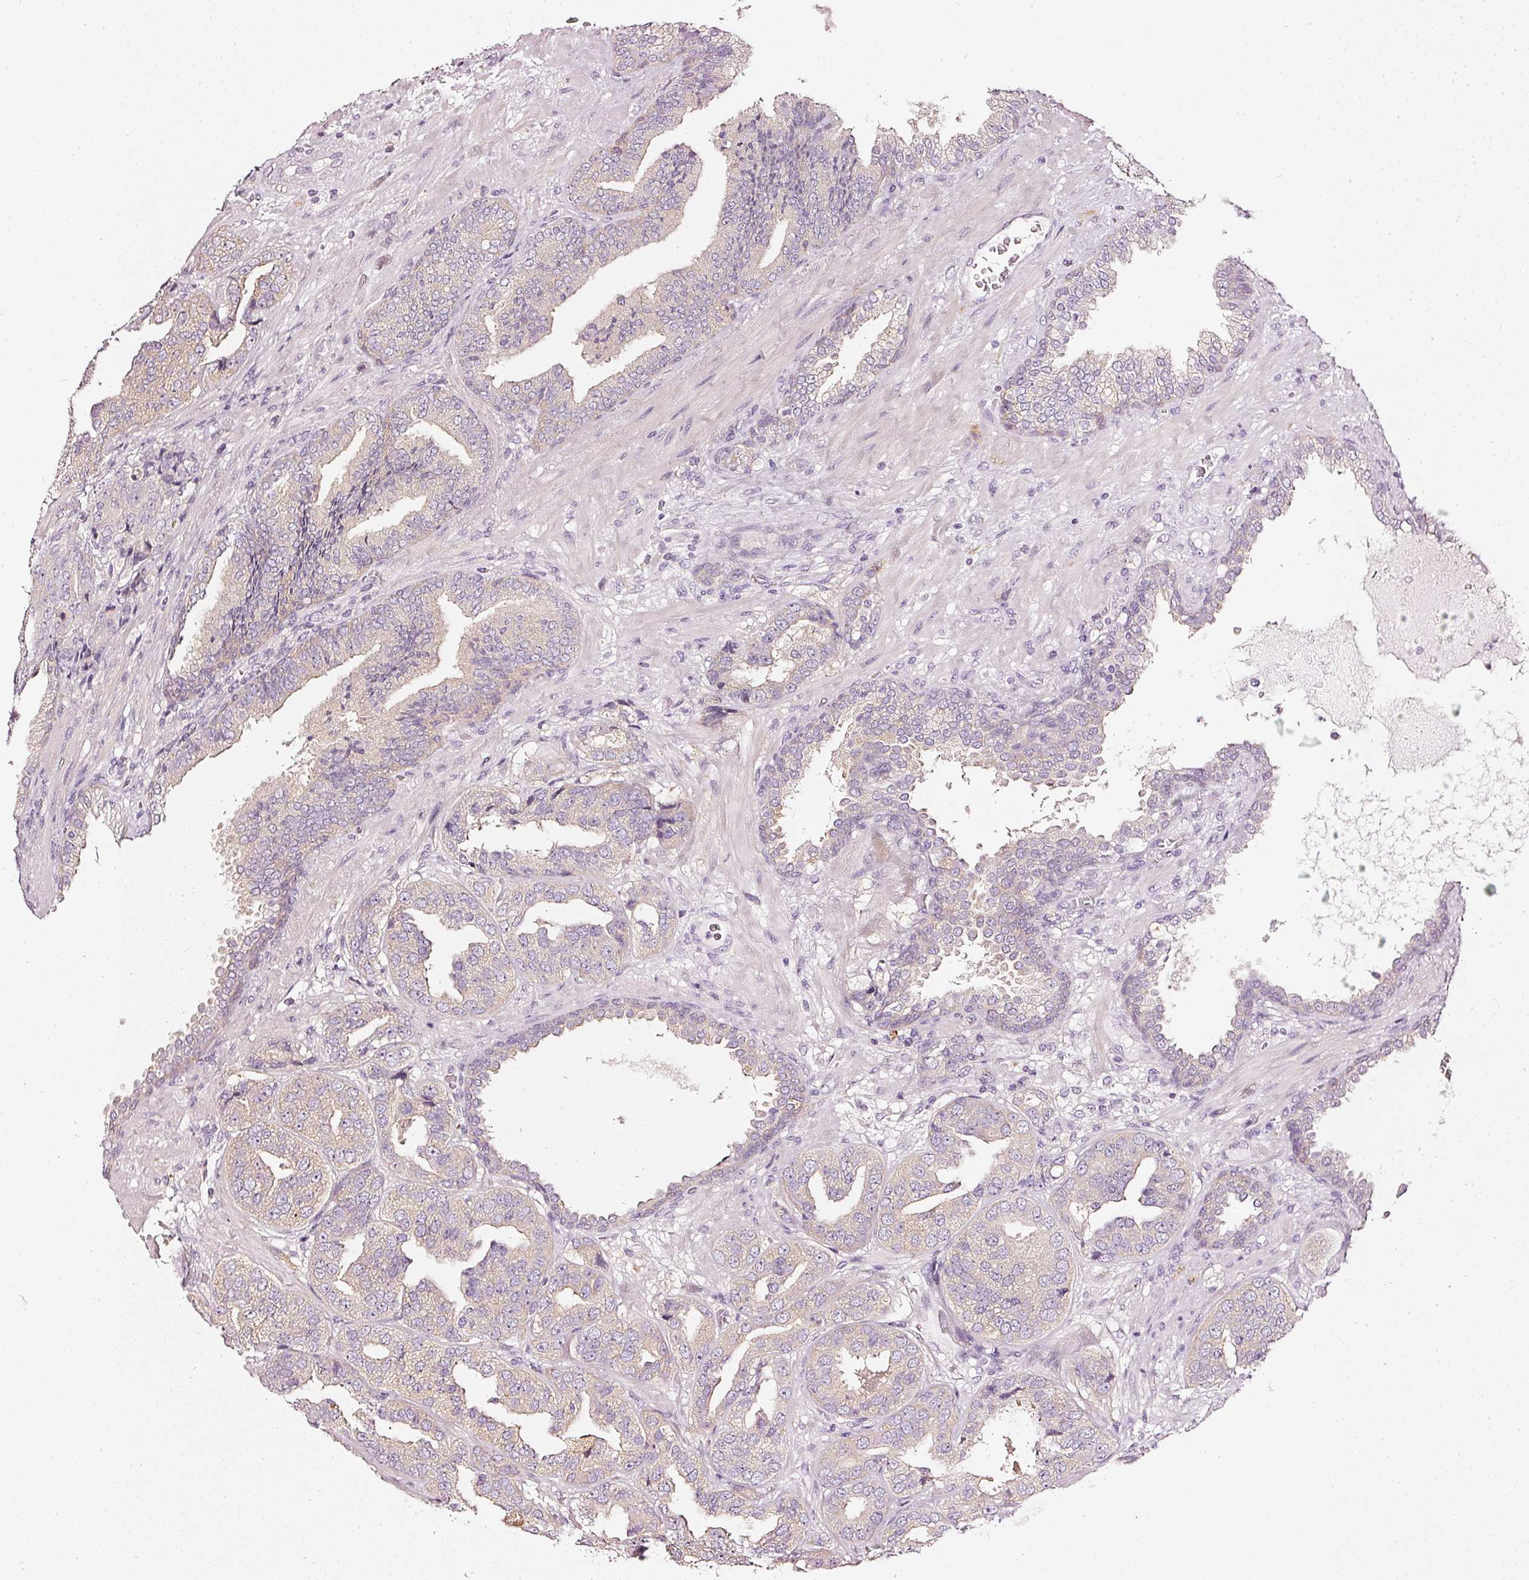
{"staining": {"intensity": "weak", "quantity": "<25%", "location": "cytoplasmic/membranous"}, "tissue": "prostate cancer", "cell_type": "Tumor cells", "image_type": "cancer", "snomed": [{"axis": "morphology", "description": "Adenocarcinoma, High grade"}, {"axis": "topography", "description": "Prostate"}], "caption": "Immunohistochemical staining of prostate cancer (adenocarcinoma (high-grade)) demonstrates no significant expression in tumor cells.", "gene": "CNP", "patient": {"sex": "male", "age": 63}}